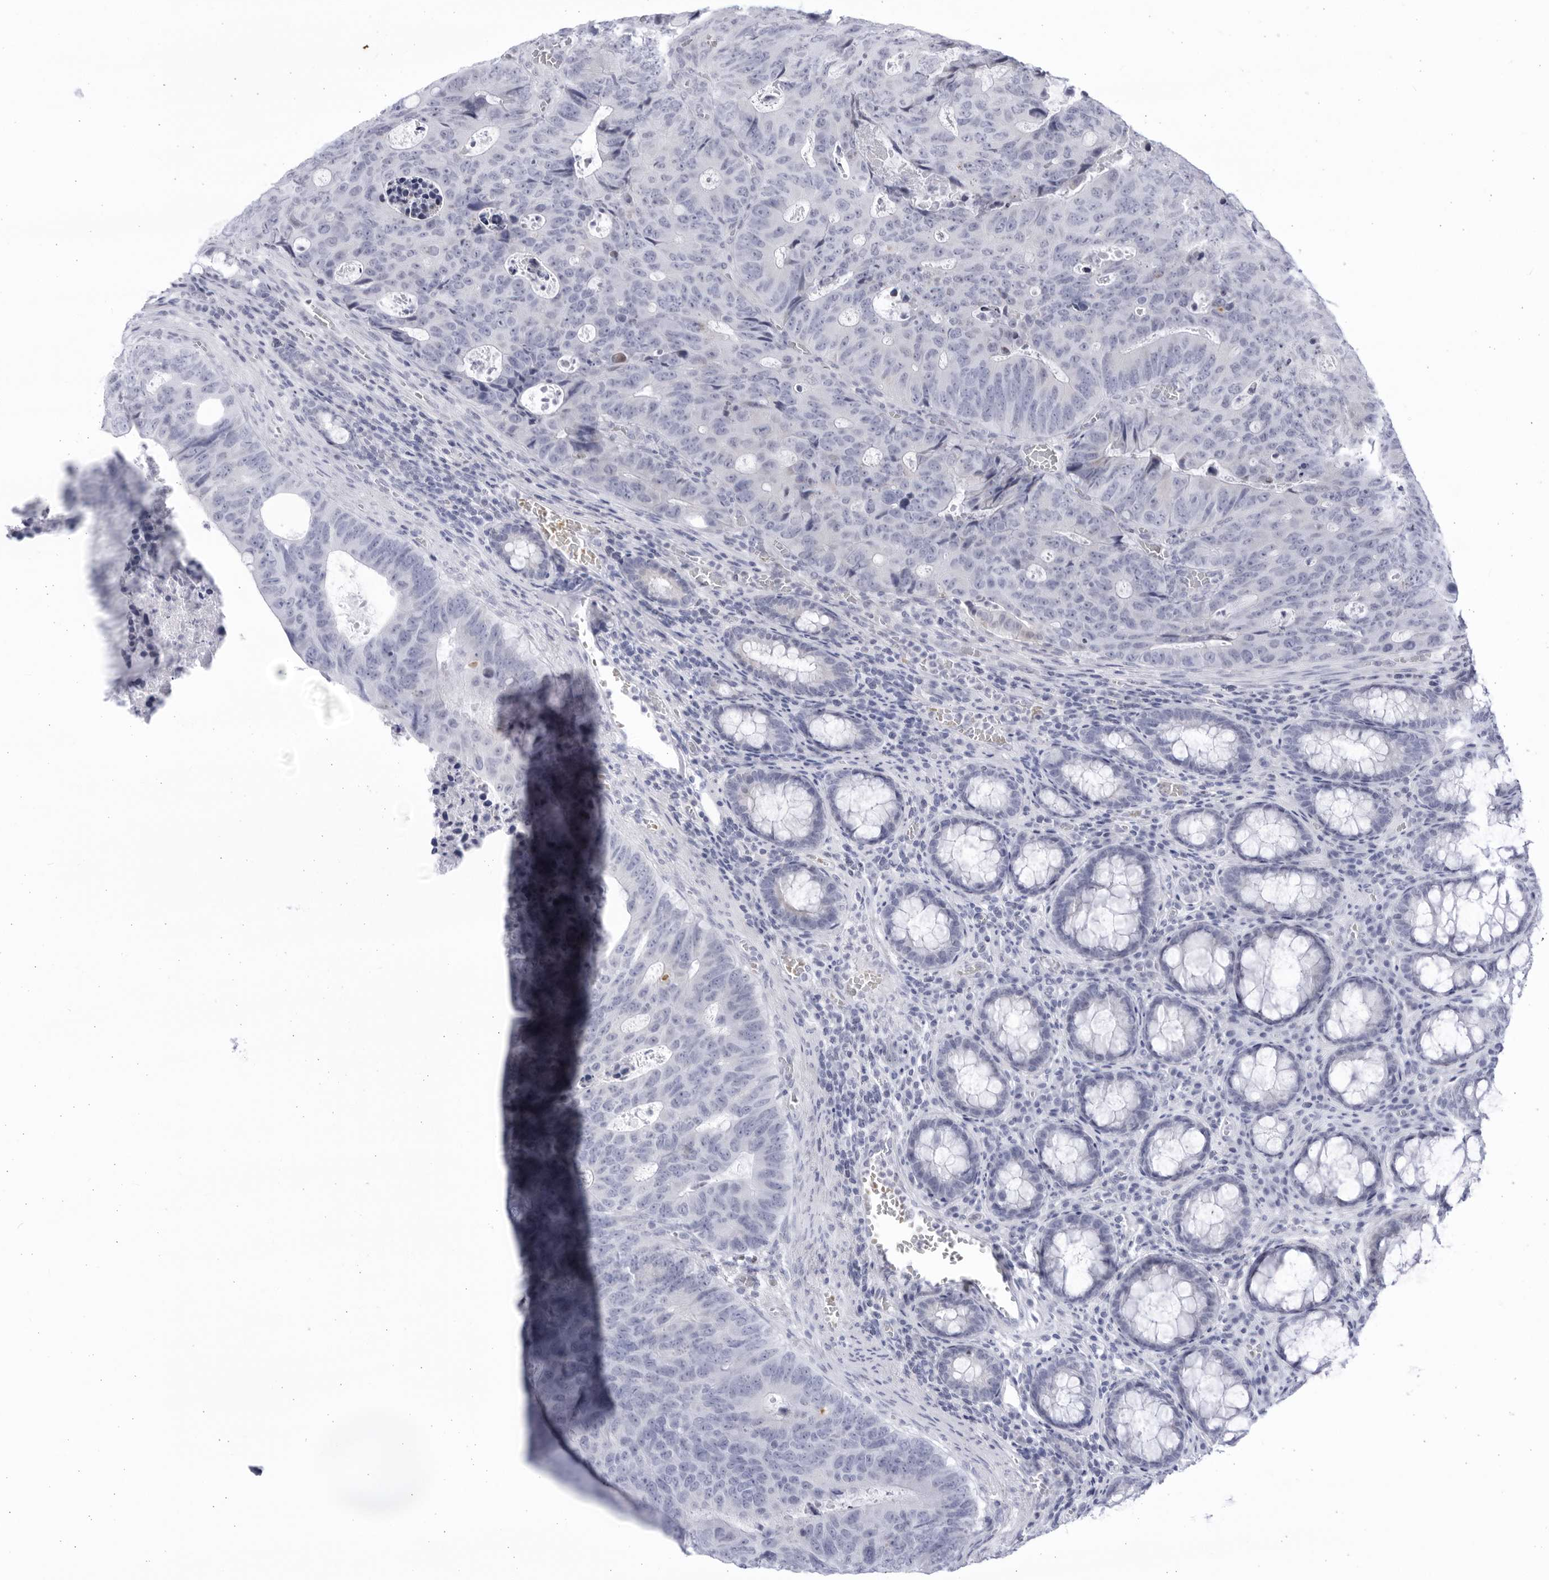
{"staining": {"intensity": "negative", "quantity": "none", "location": "none"}, "tissue": "colorectal cancer", "cell_type": "Tumor cells", "image_type": "cancer", "snomed": [{"axis": "morphology", "description": "Adenocarcinoma, NOS"}, {"axis": "topography", "description": "Colon"}], "caption": "Tumor cells show no significant protein staining in colorectal cancer.", "gene": "CCDC181", "patient": {"sex": "male", "age": 87}}